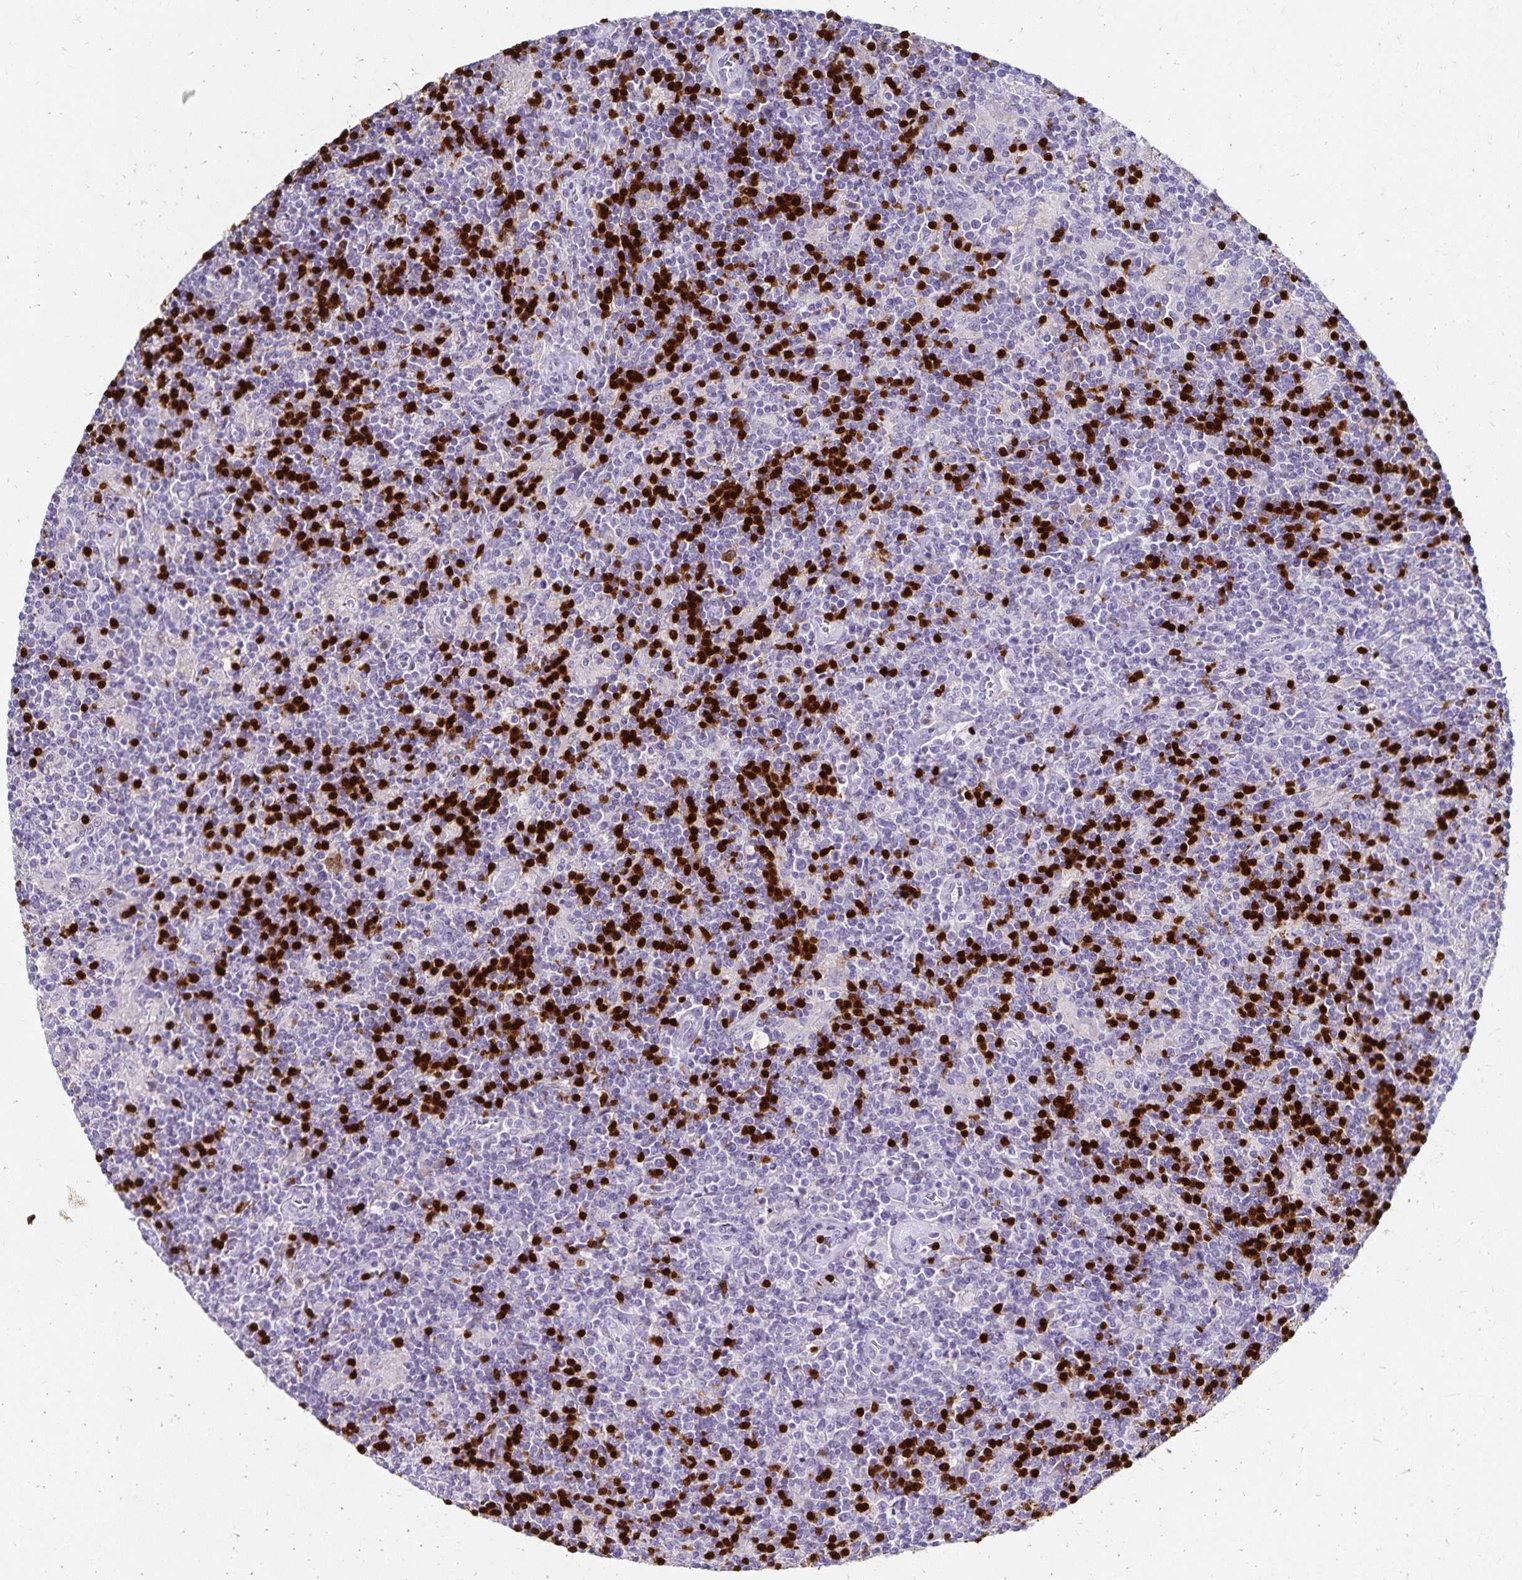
{"staining": {"intensity": "moderate", "quantity": "<25%", "location": "nuclear"}, "tissue": "lymphoma", "cell_type": "Tumor cells", "image_type": "cancer", "snomed": [{"axis": "morphology", "description": "Hodgkin's disease, NOS"}, {"axis": "topography", "description": "Lymph node"}], "caption": "Lymphoma stained with immunohistochemistry (IHC) reveals moderate nuclear expression in approximately <25% of tumor cells. Using DAB (3,3'-diaminobenzidine) (brown) and hematoxylin (blue) stains, captured at high magnification using brightfield microscopy.", "gene": "PAX5", "patient": {"sex": "male", "age": 40}}